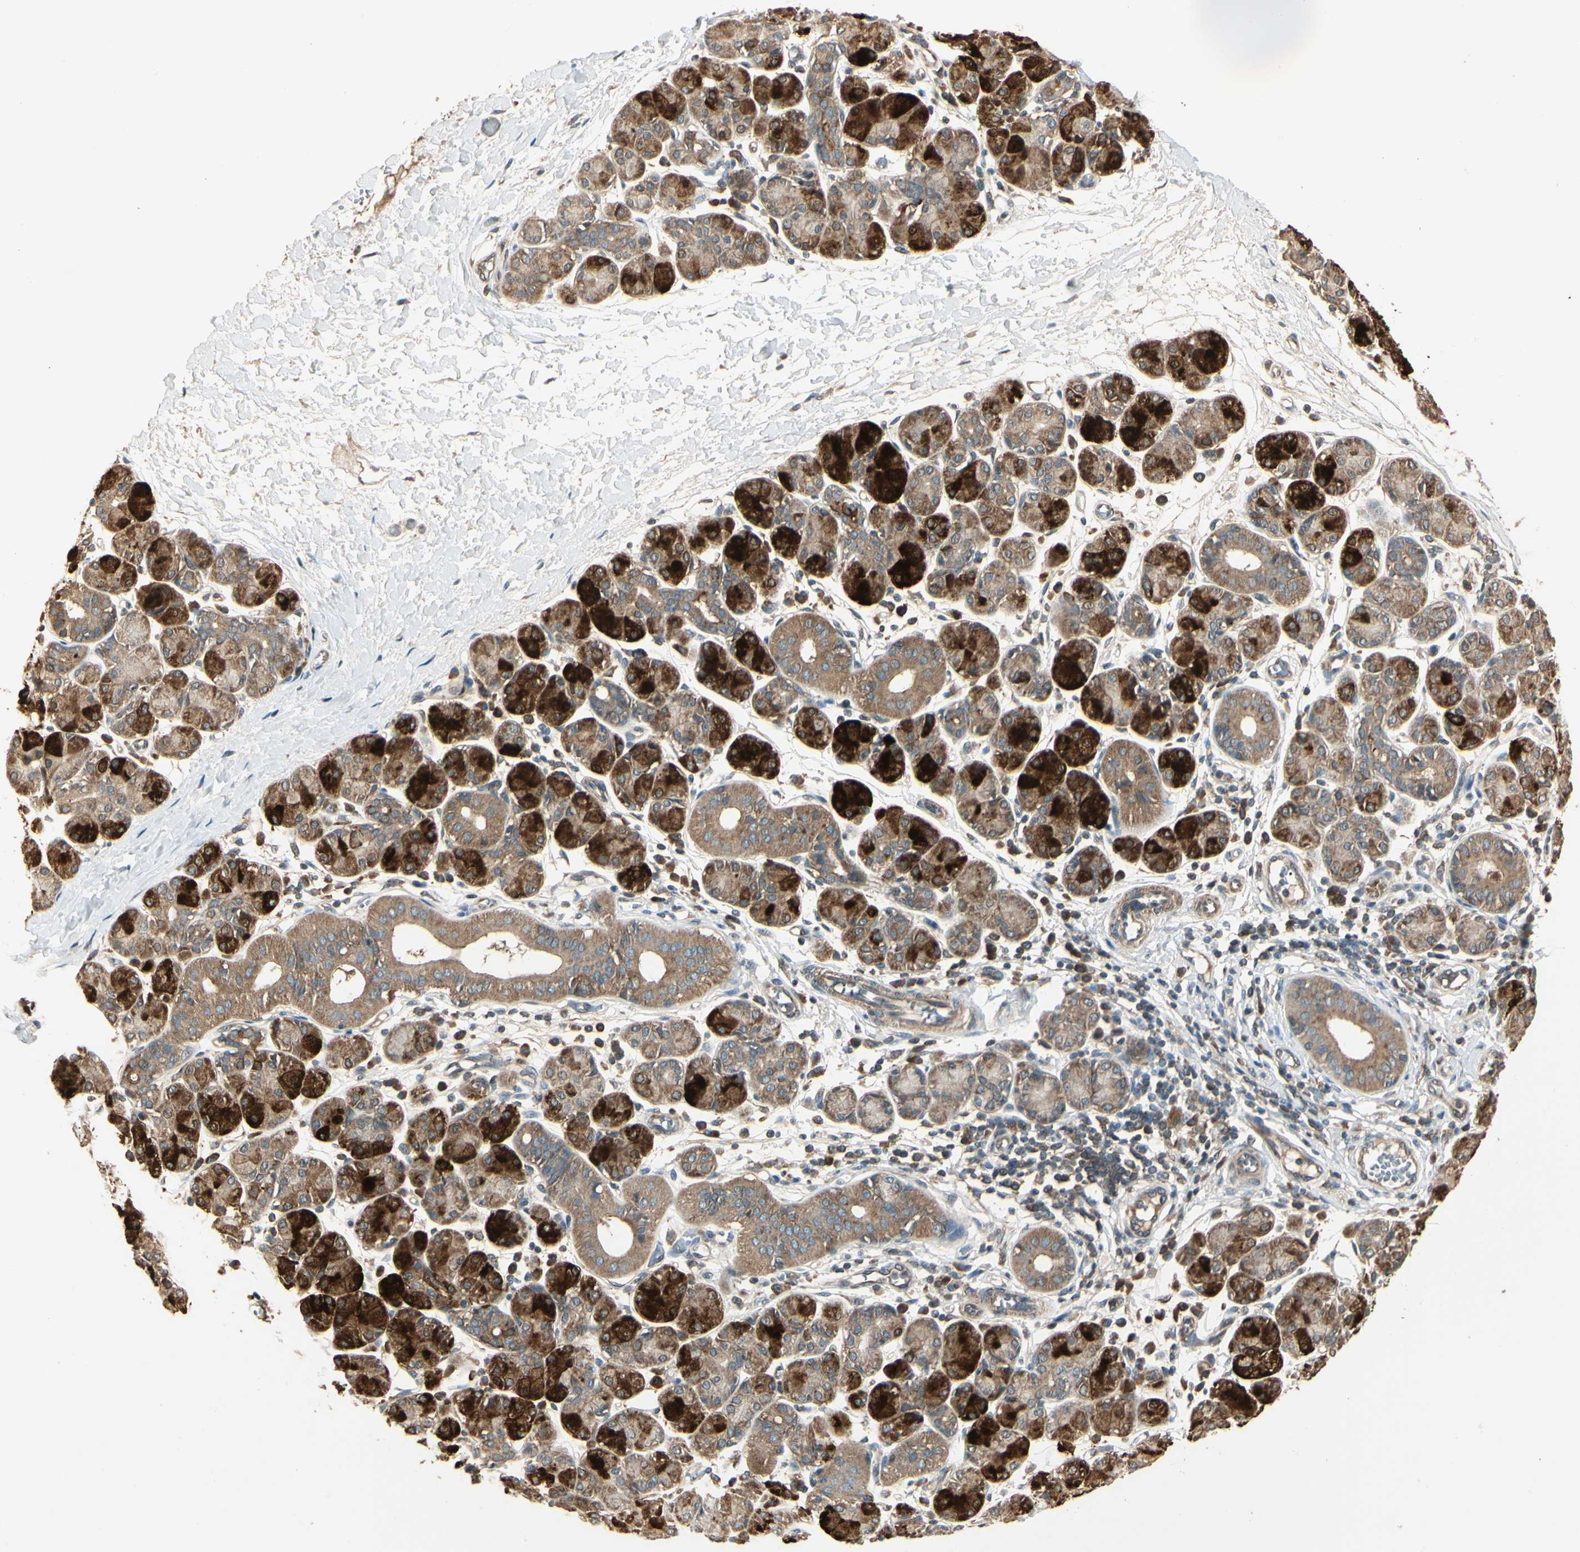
{"staining": {"intensity": "strong", "quantity": ">75%", "location": "cytoplasmic/membranous"}, "tissue": "salivary gland", "cell_type": "Glandular cells", "image_type": "normal", "snomed": [{"axis": "morphology", "description": "Normal tissue, NOS"}, {"axis": "morphology", "description": "Inflammation, NOS"}, {"axis": "topography", "description": "Lymph node"}, {"axis": "topography", "description": "Salivary gland"}], "caption": "A micrograph of human salivary gland stained for a protein reveals strong cytoplasmic/membranous brown staining in glandular cells.", "gene": "CCT7", "patient": {"sex": "male", "age": 3}}